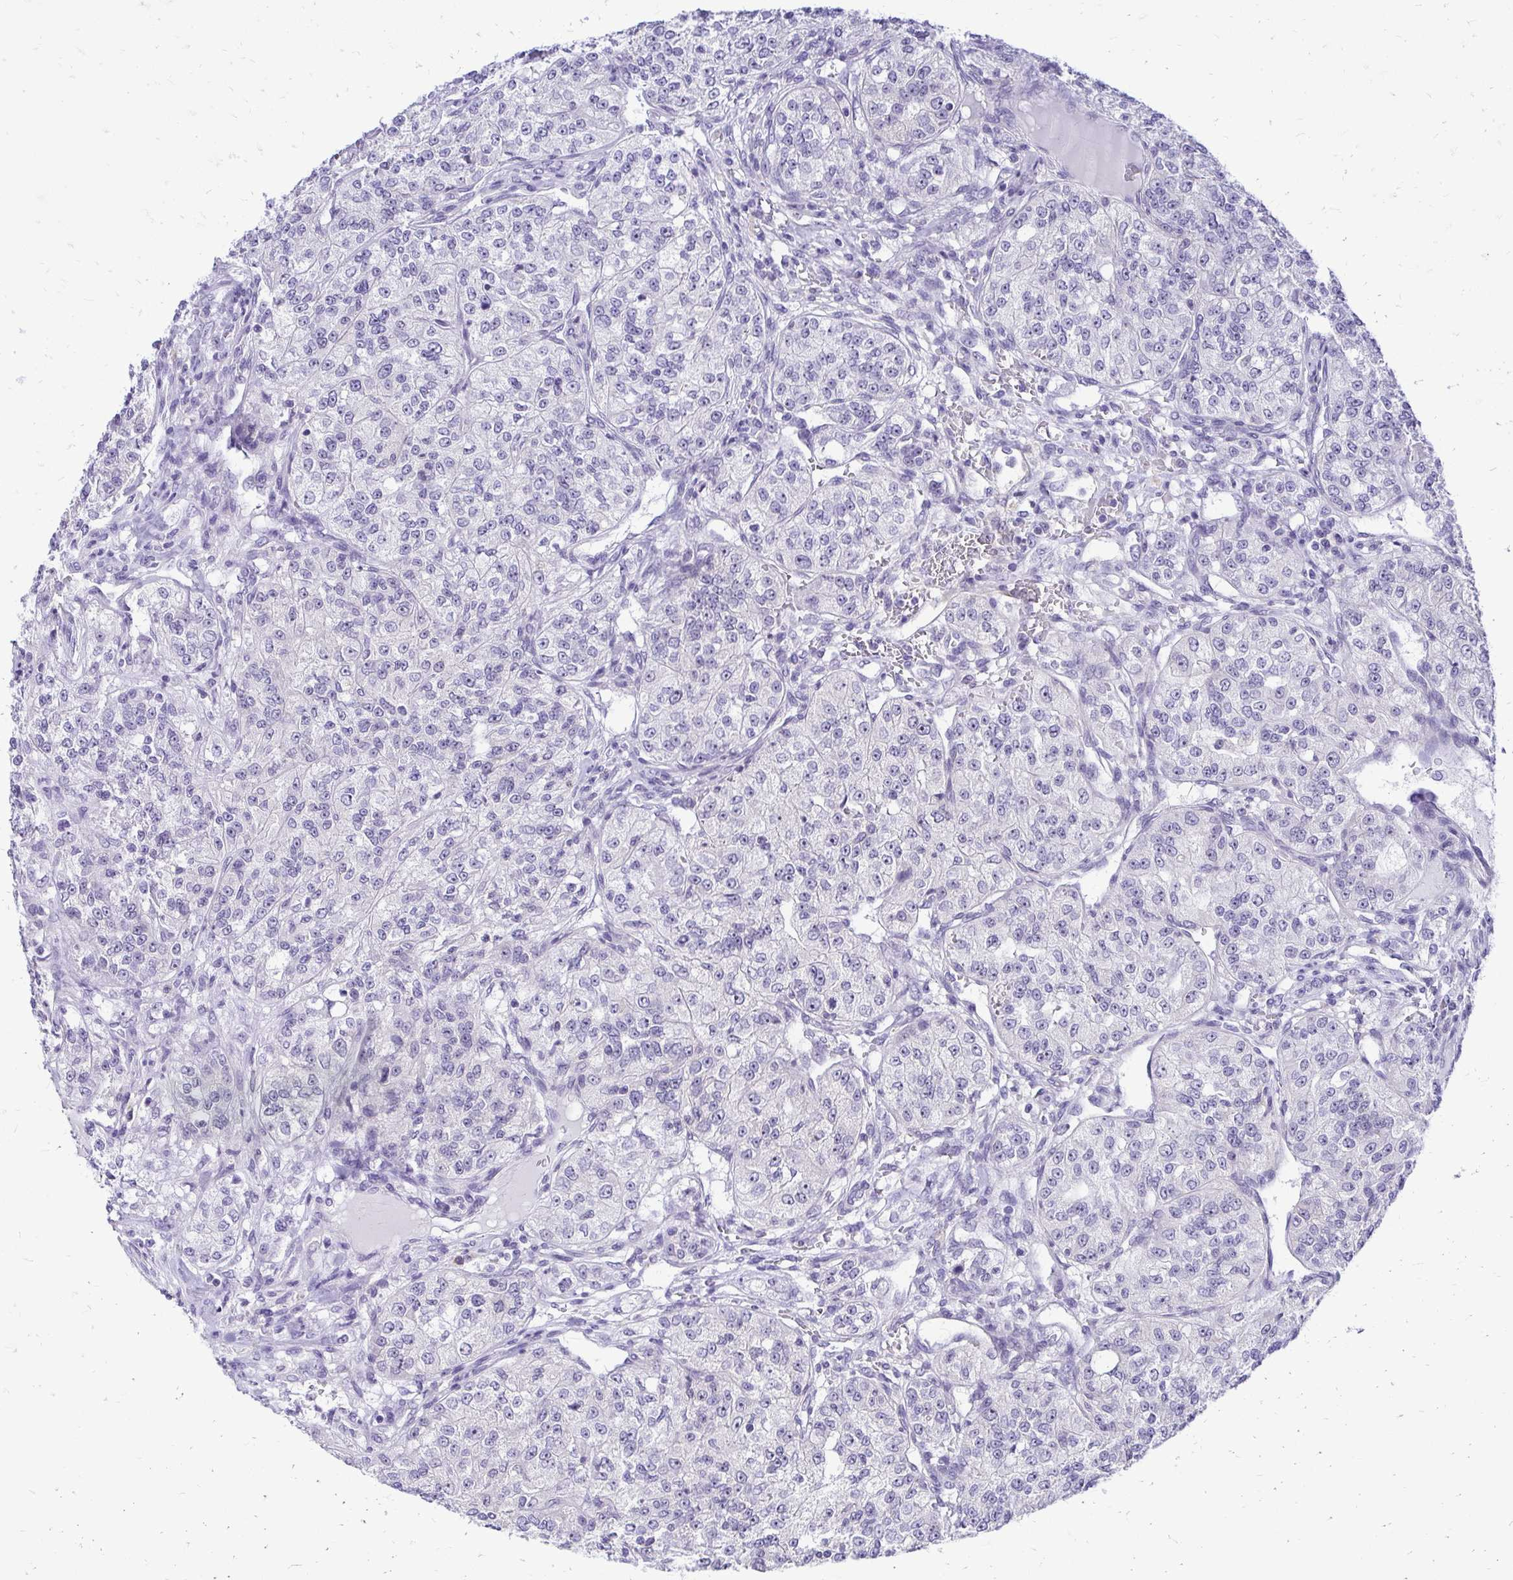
{"staining": {"intensity": "negative", "quantity": "none", "location": "none"}, "tissue": "renal cancer", "cell_type": "Tumor cells", "image_type": "cancer", "snomed": [{"axis": "morphology", "description": "Adenocarcinoma, NOS"}, {"axis": "topography", "description": "Kidney"}], "caption": "Immunohistochemical staining of human renal adenocarcinoma displays no significant expression in tumor cells.", "gene": "NIFK", "patient": {"sex": "female", "age": 63}}